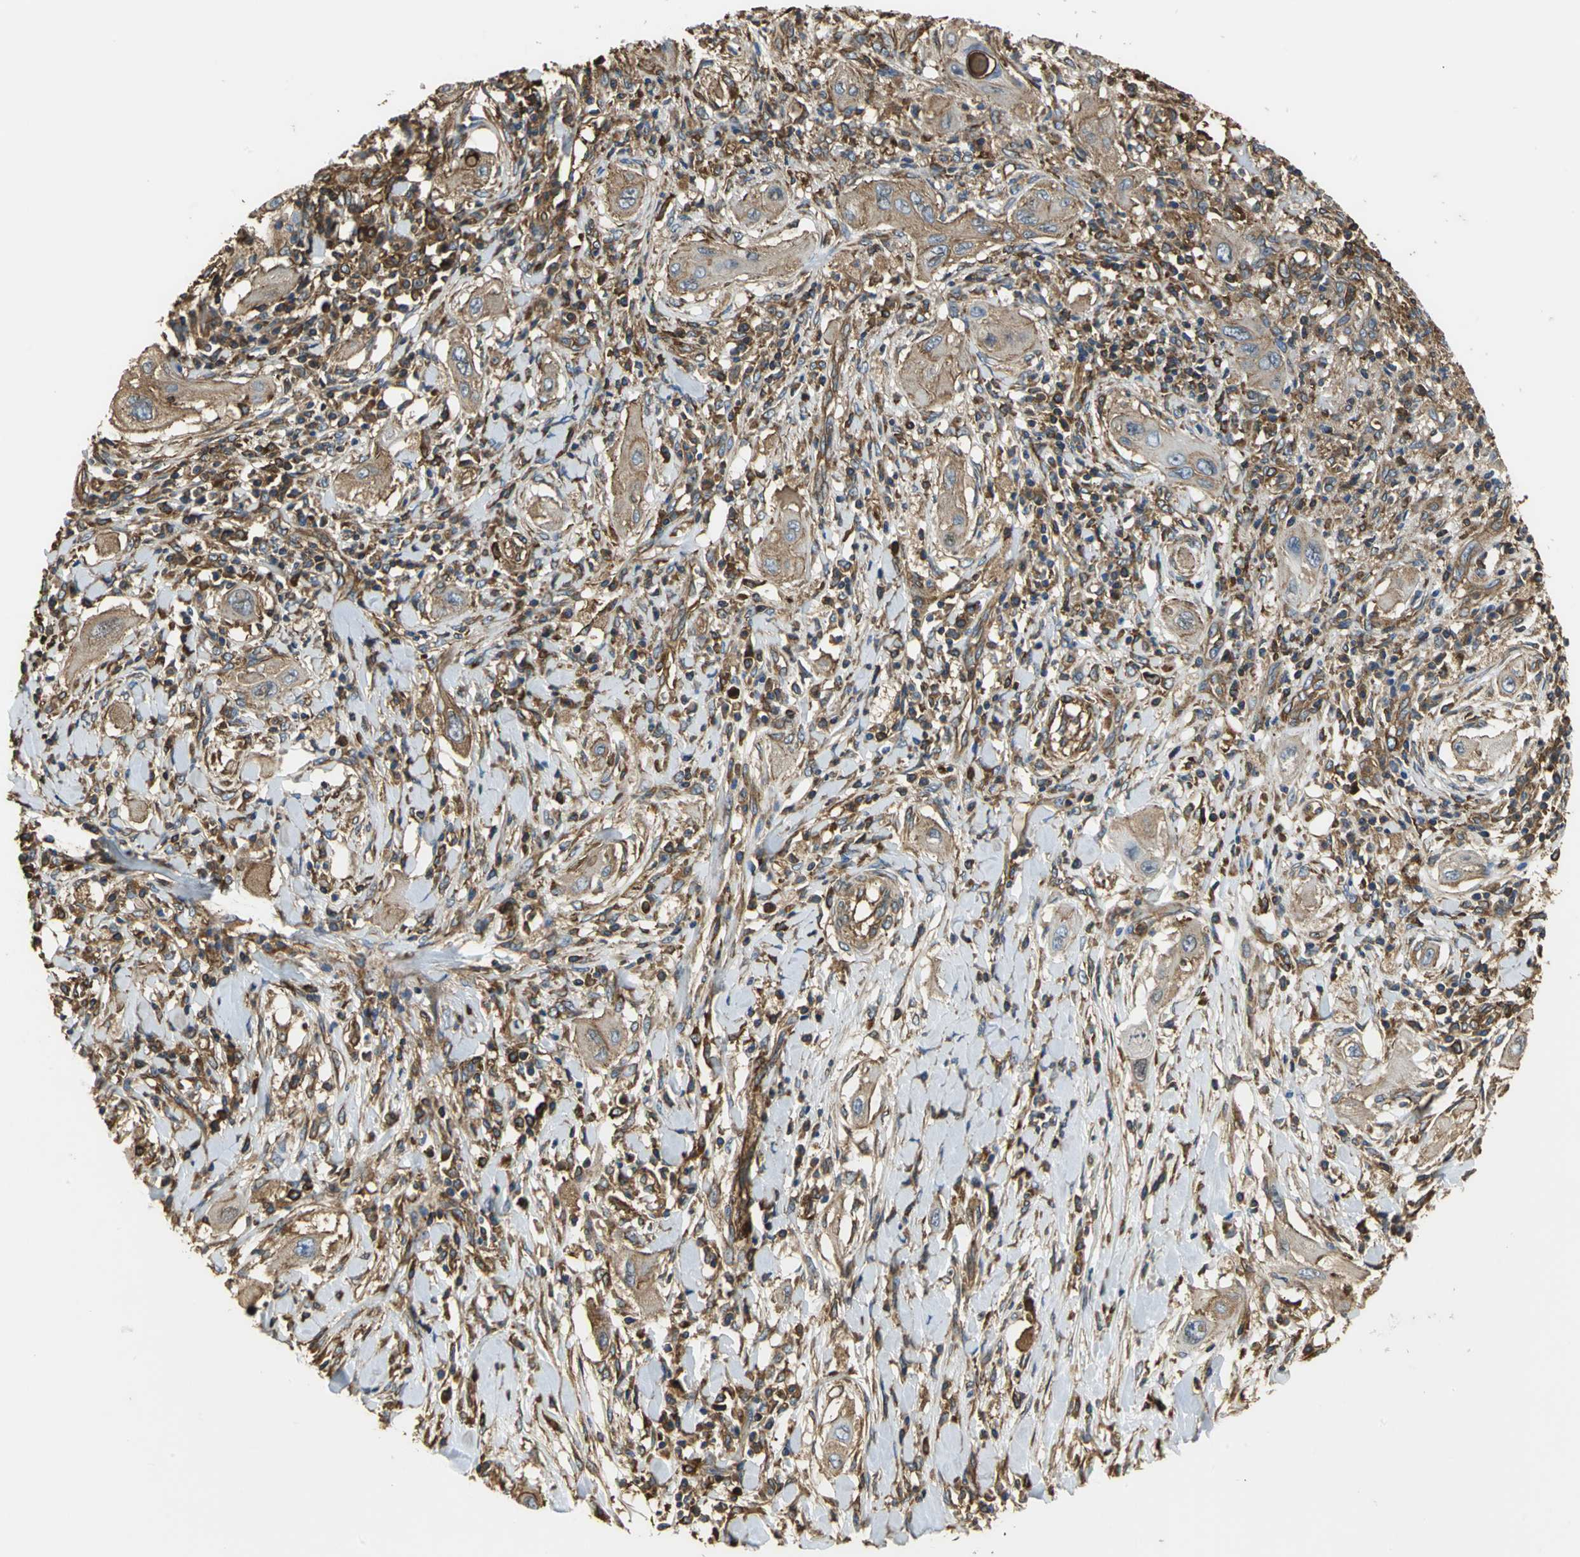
{"staining": {"intensity": "weak", "quantity": ">75%", "location": "cytoplasmic/membranous"}, "tissue": "lung cancer", "cell_type": "Tumor cells", "image_type": "cancer", "snomed": [{"axis": "morphology", "description": "Squamous cell carcinoma, NOS"}, {"axis": "topography", "description": "Lung"}], "caption": "Squamous cell carcinoma (lung) stained for a protein exhibits weak cytoplasmic/membranous positivity in tumor cells.", "gene": "TLN1", "patient": {"sex": "female", "age": 47}}